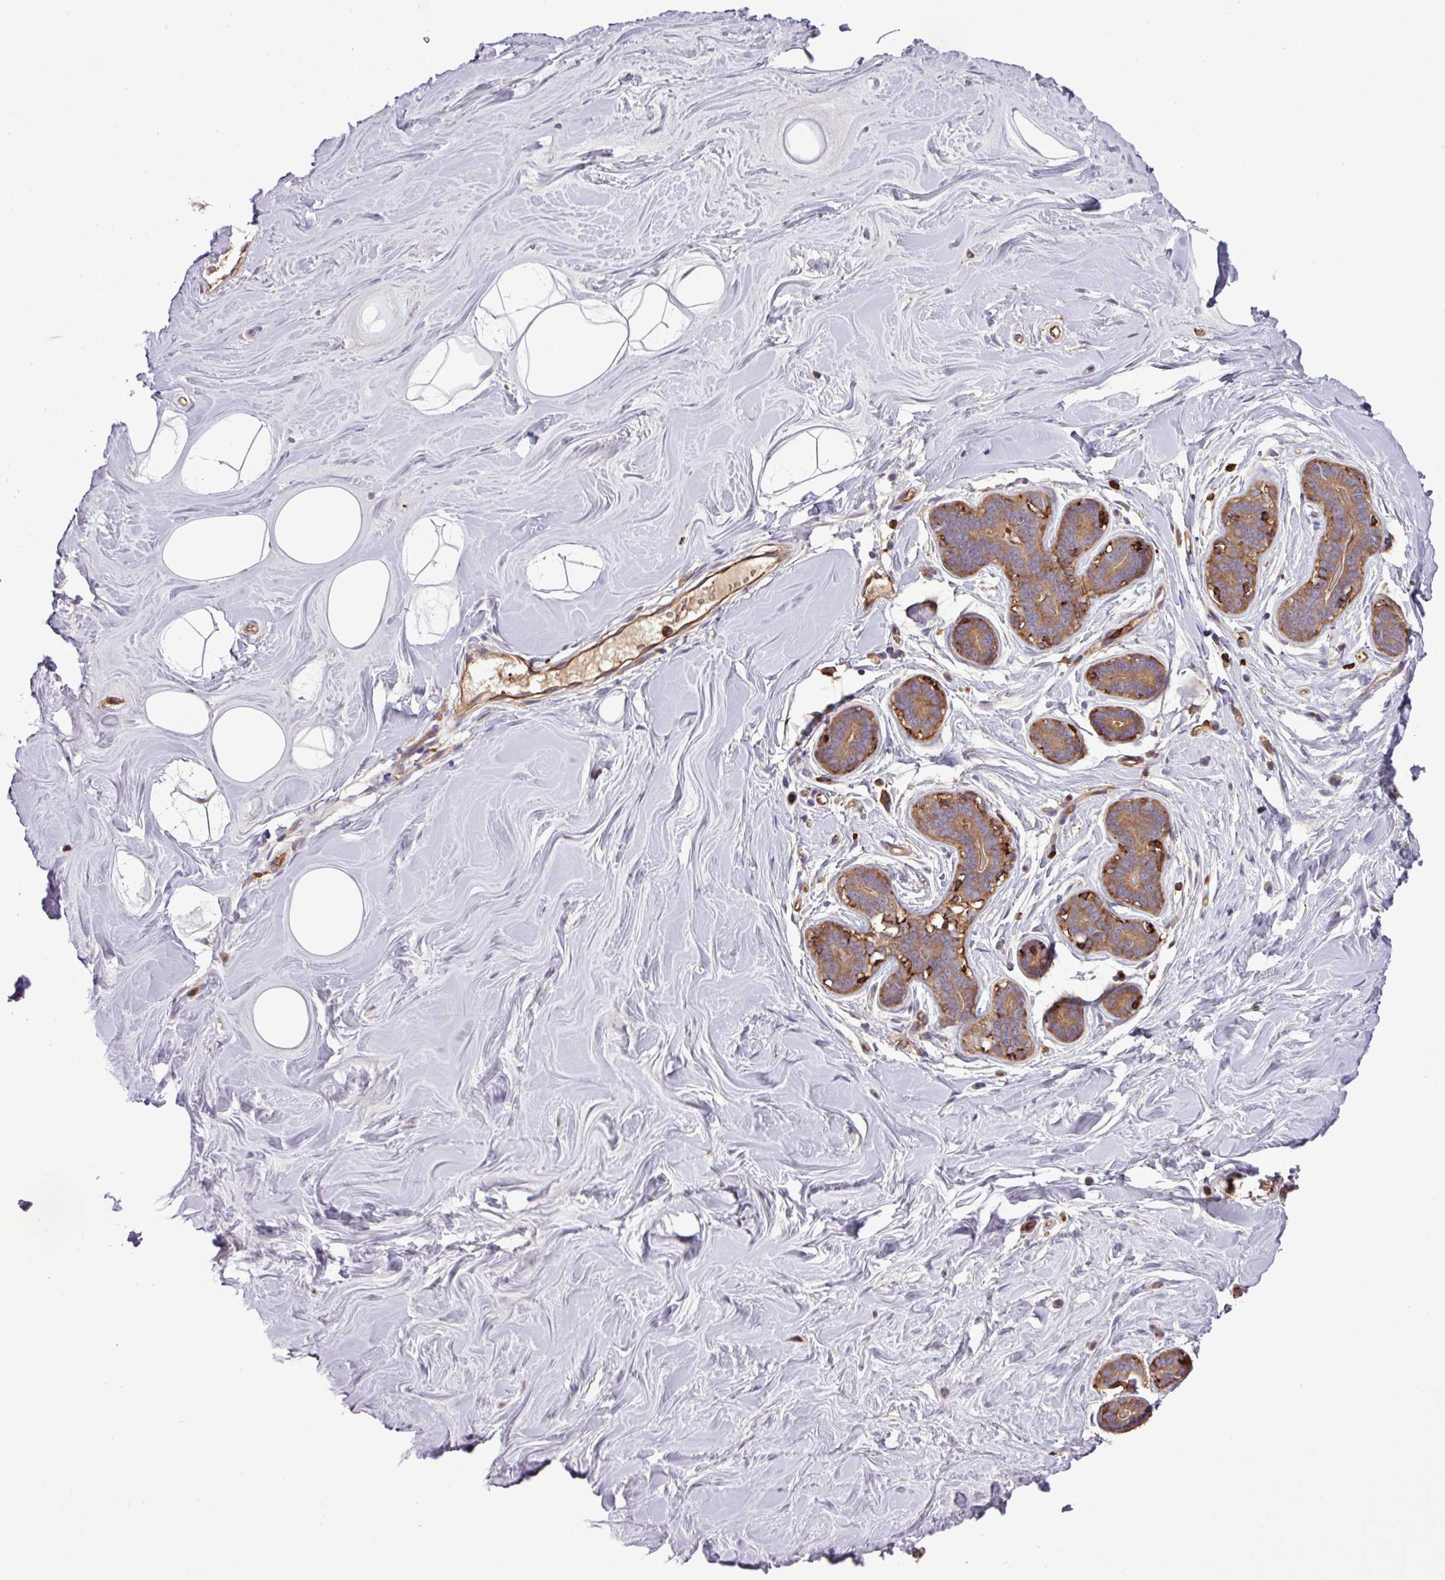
{"staining": {"intensity": "negative", "quantity": "none", "location": "none"}, "tissue": "breast", "cell_type": "Adipocytes", "image_type": "normal", "snomed": [{"axis": "morphology", "description": "Normal tissue, NOS"}, {"axis": "topography", "description": "Breast"}], "caption": "The histopathology image displays no significant expression in adipocytes of breast. (DAB immunohistochemistry, high magnification).", "gene": "PGAP6", "patient": {"sex": "female", "age": 25}}